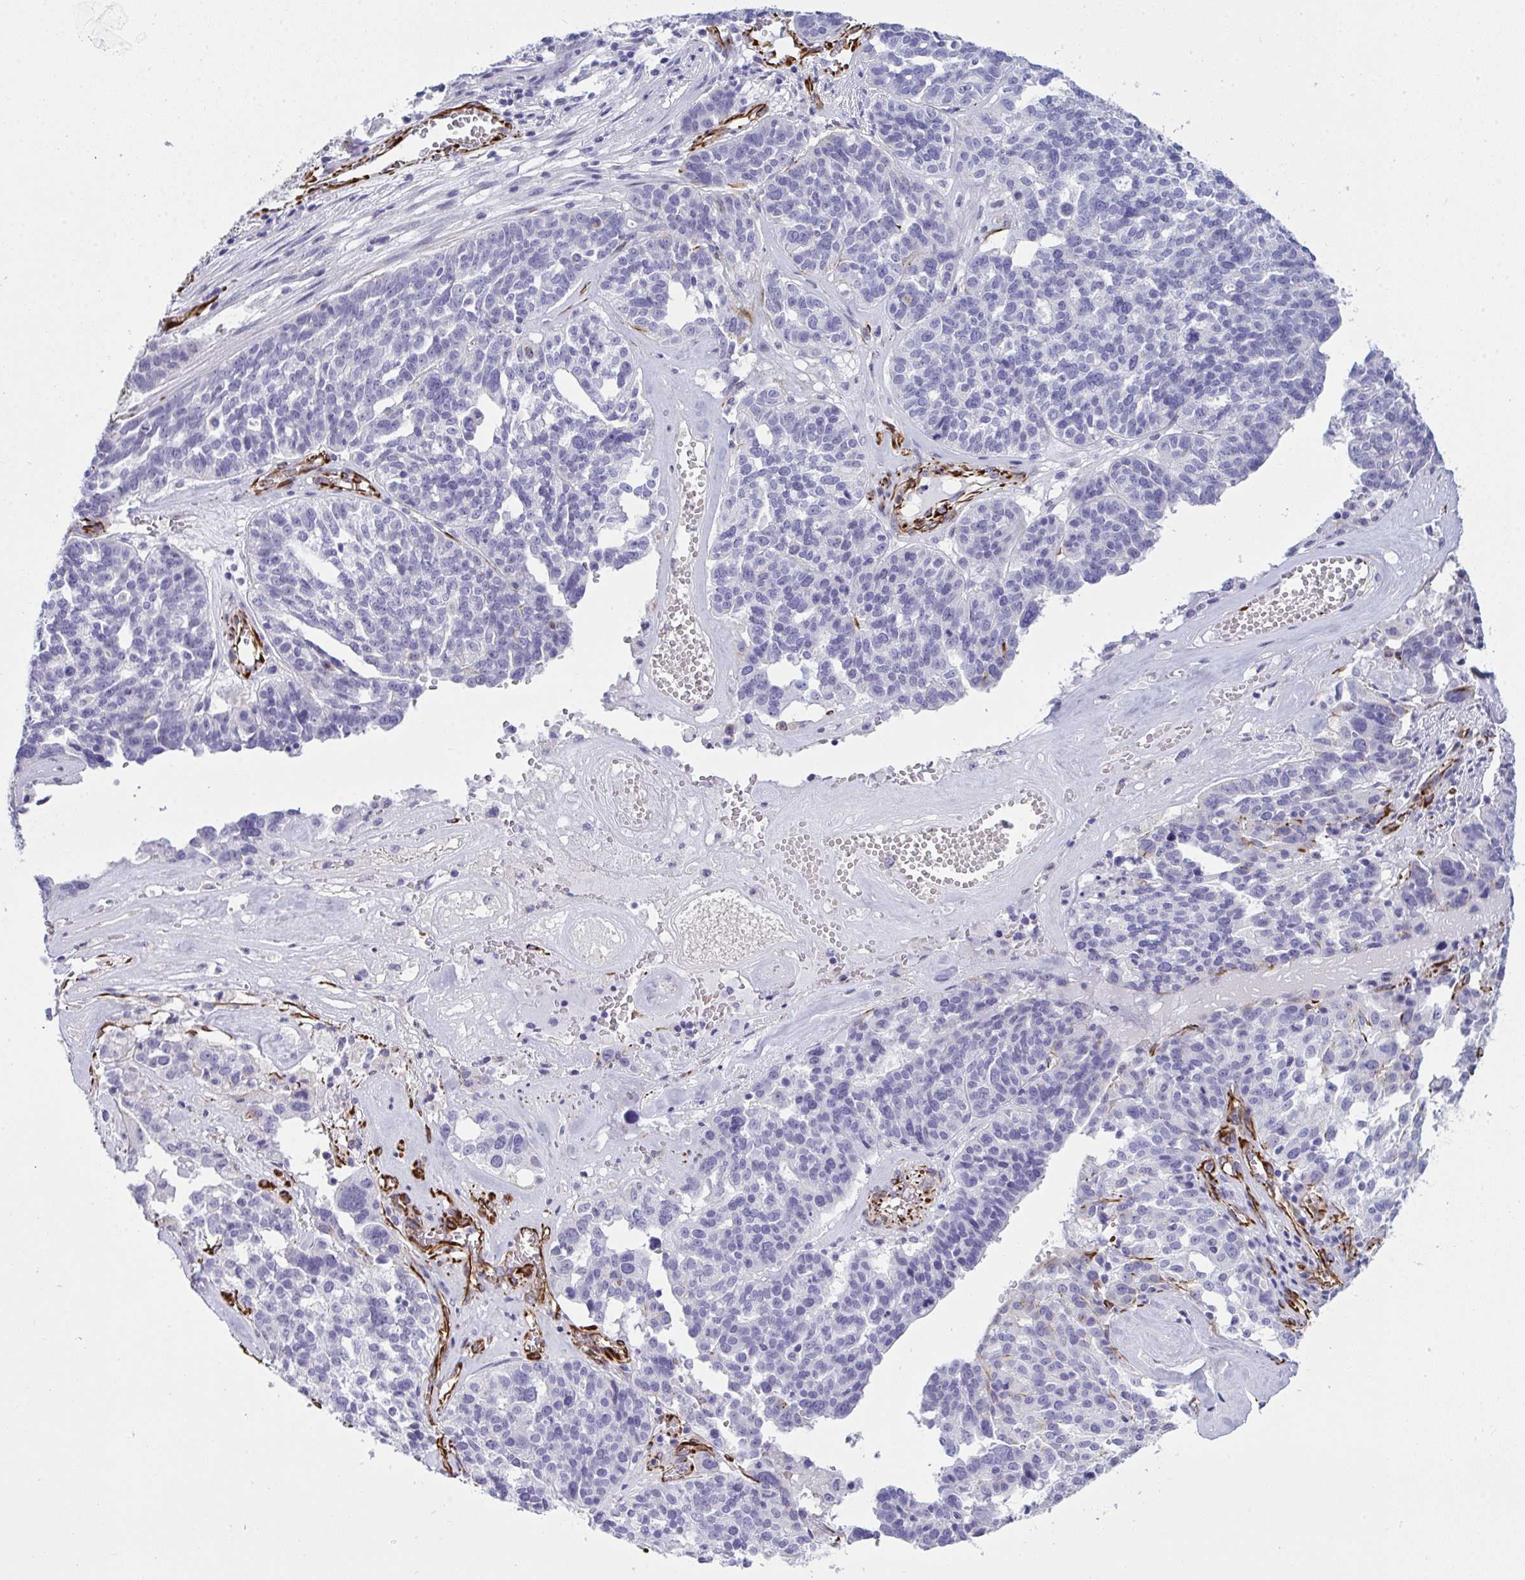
{"staining": {"intensity": "negative", "quantity": "none", "location": "none"}, "tissue": "ovarian cancer", "cell_type": "Tumor cells", "image_type": "cancer", "snomed": [{"axis": "morphology", "description": "Cystadenocarcinoma, serous, NOS"}, {"axis": "topography", "description": "Ovary"}], "caption": "Tumor cells show no significant protein positivity in ovarian cancer.", "gene": "SLC35B1", "patient": {"sex": "female", "age": 59}}